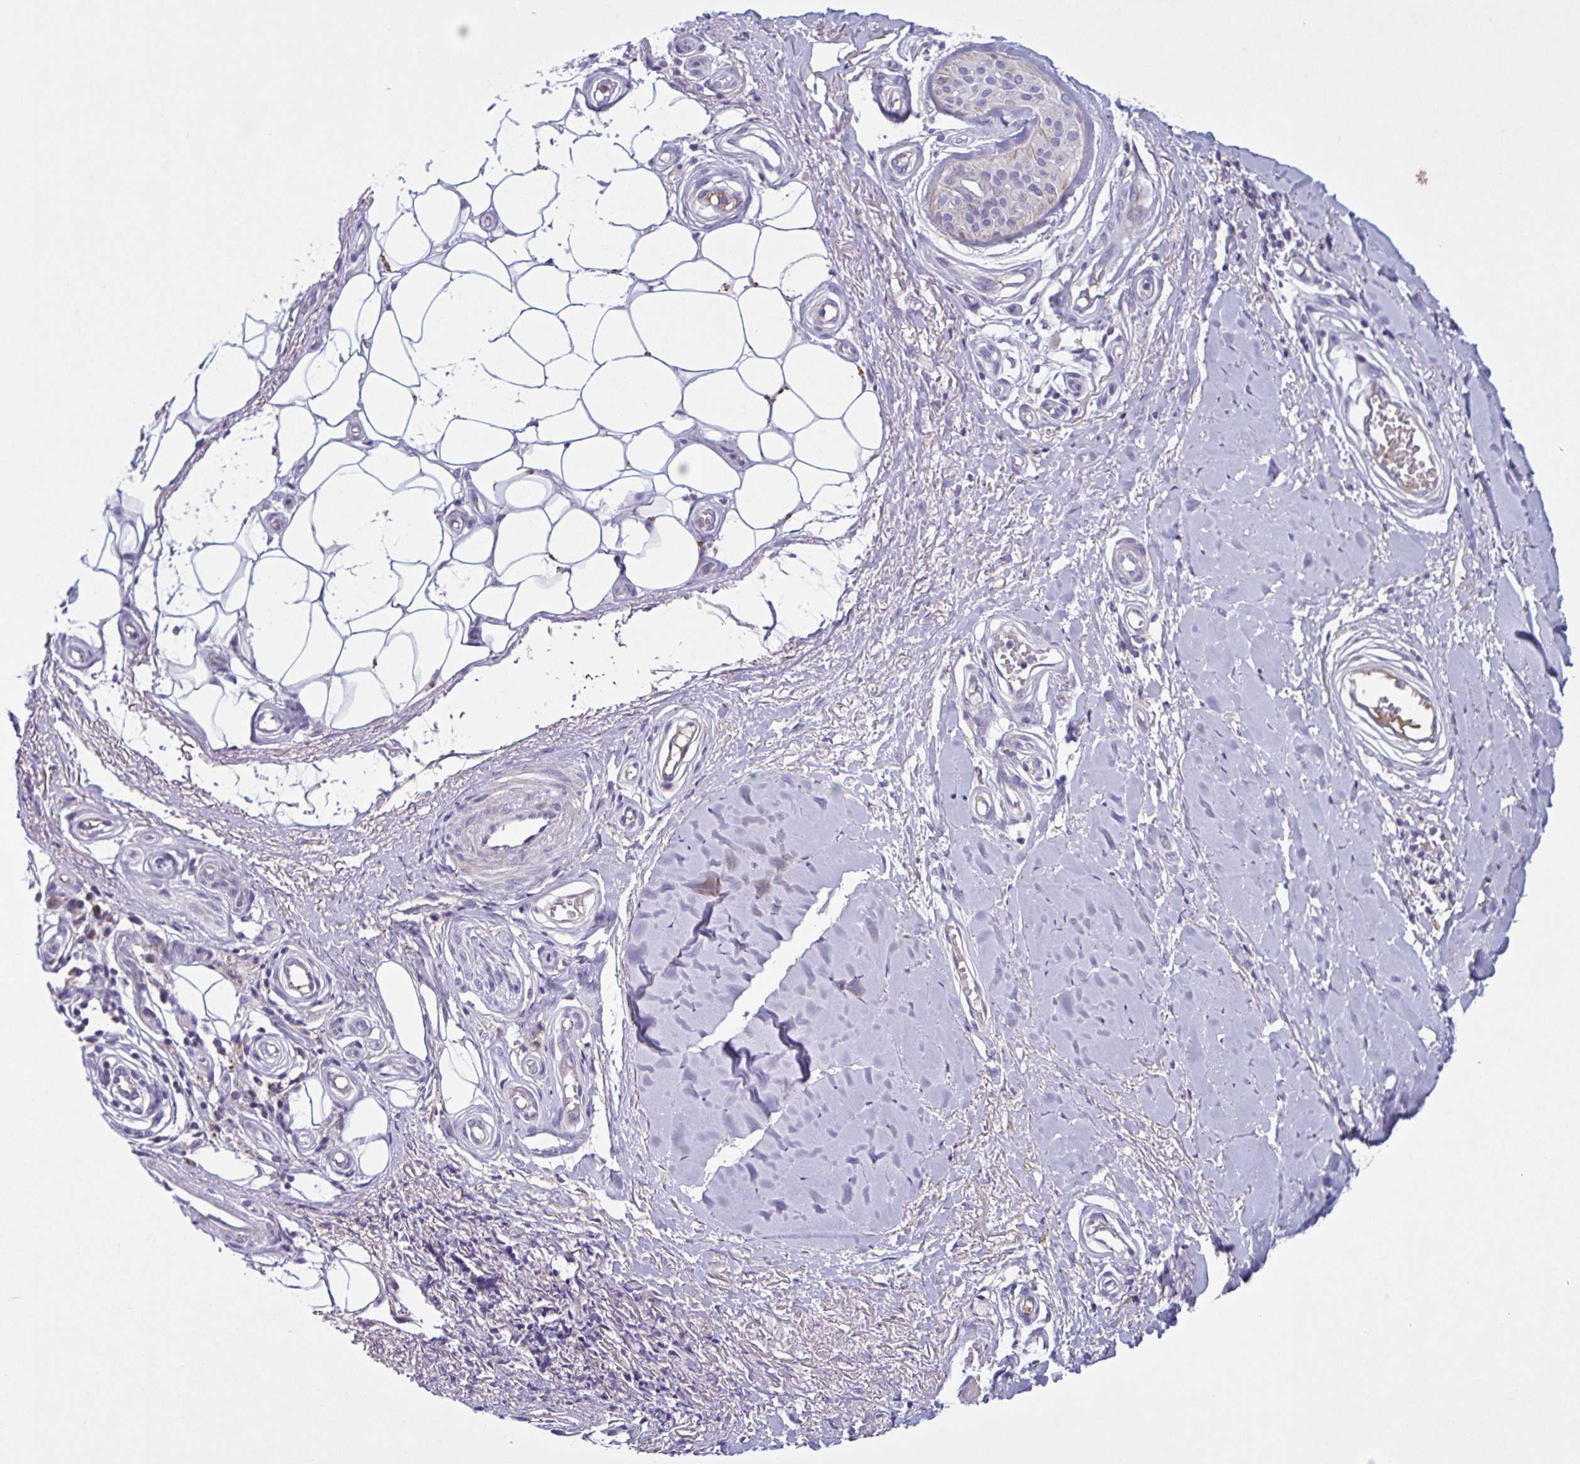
{"staining": {"intensity": "negative", "quantity": "none", "location": "none"}, "tissue": "skin cancer", "cell_type": "Tumor cells", "image_type": "cancer", "snomed": [{"axis": "morphology", "description": "Squamous cell carcinoma, NOS"}, {"axis": "topography", "description": "Skin"}], "caption": "Skin cancer stained for a protein using IHC demonstrates no positivity tumor cells.", "gene": "F13B", "patient": {"sex": "male", "age": 70}}